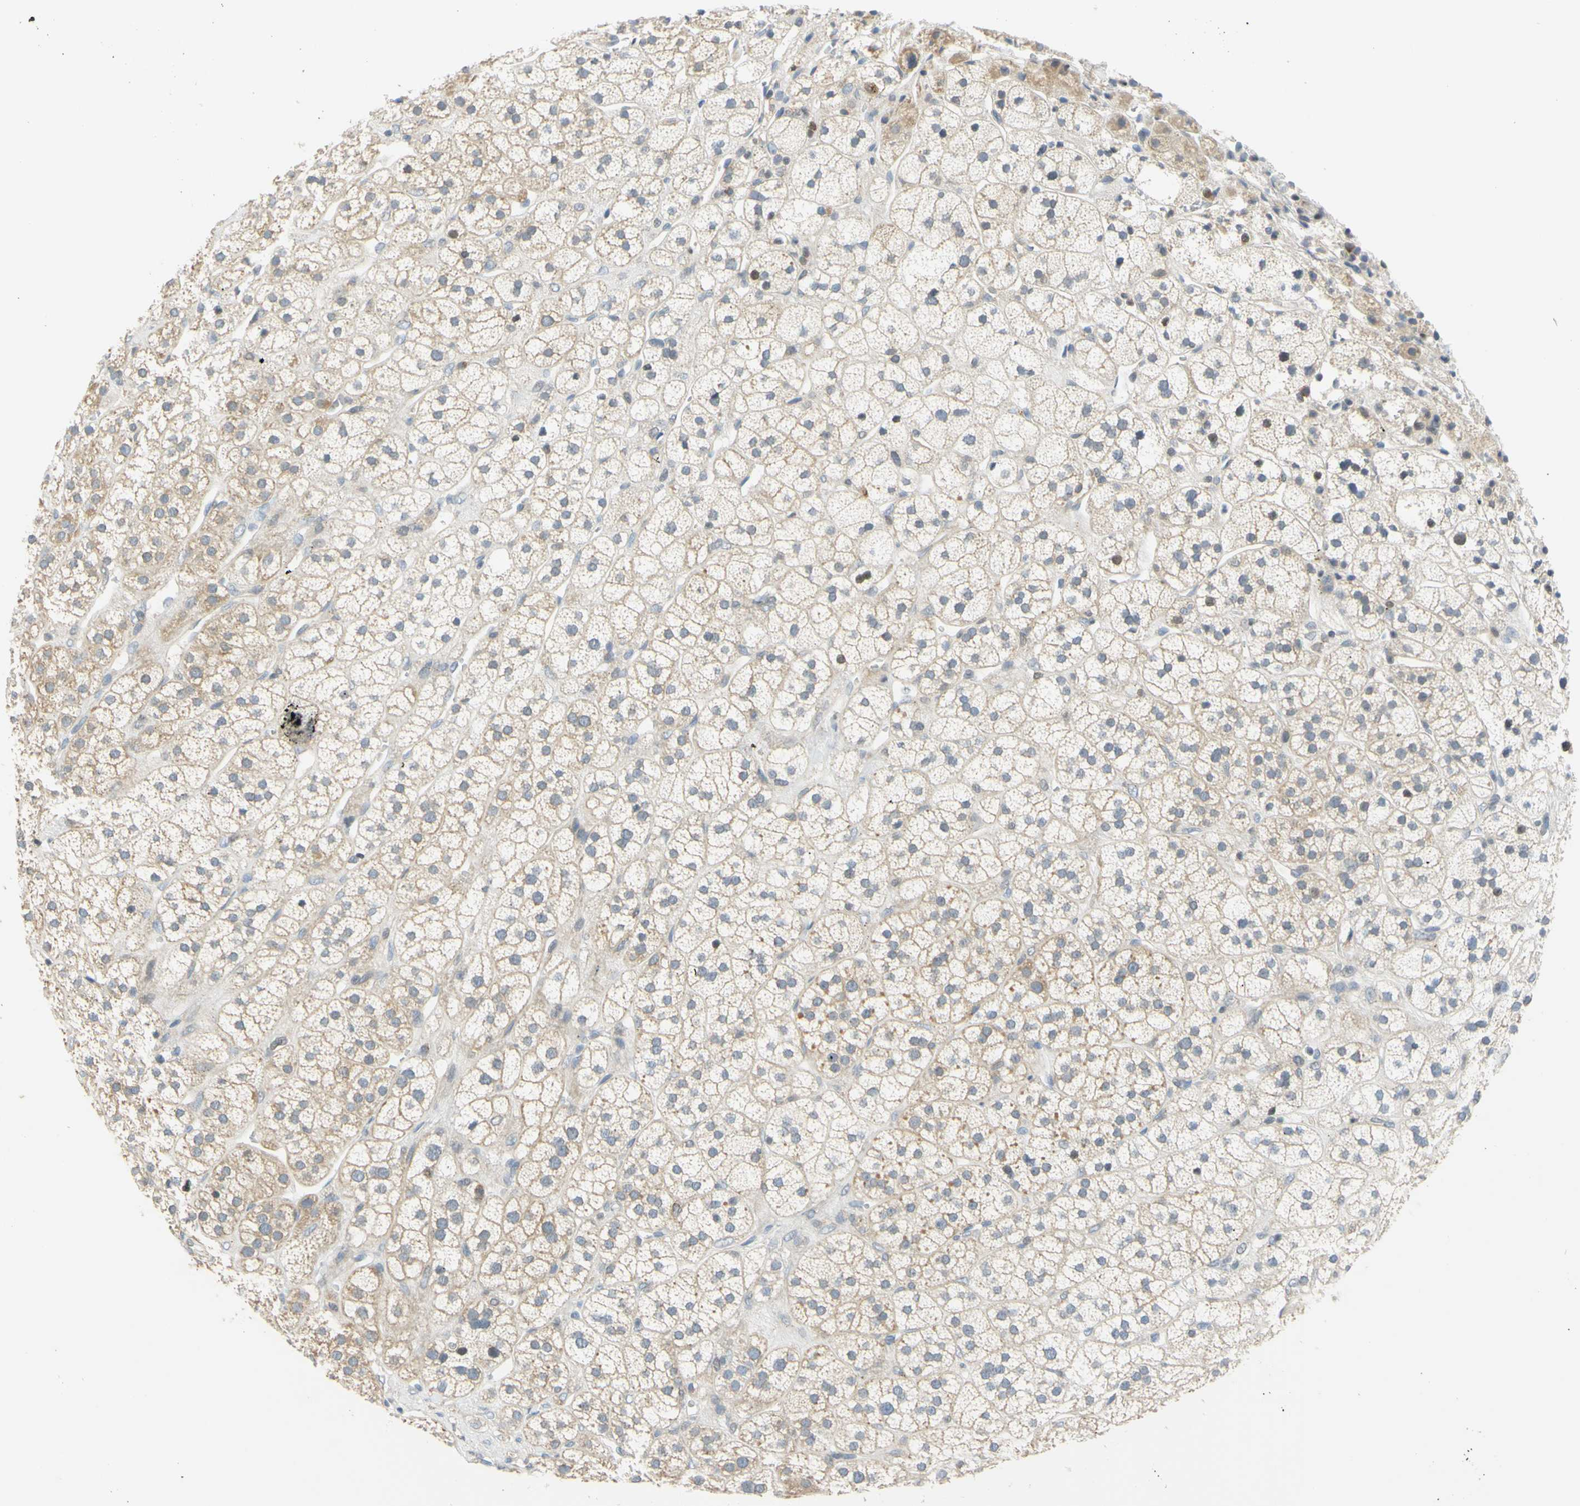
{"staining": {"intensity": "weak", "quantity": ">75%", "location": "cytoplasmic/membranous"}, "tissue": "adrenal gland", "cell_type": "Glandular cells", "image_type": "normal", "snomed": [{"axis": "morphology", "description": "Normal tissue, NOS"}, {"axis": "topography", "description": "Adrenal gland"}], "caption": "Brown immunohistochemical staining in normal adrenal gland exhibits weak cytoplasmic/membranous positivity in approximately >75% of glandular cells.", "gene": "CCNB2", "patient": {"sex": "male", "age": 56}}